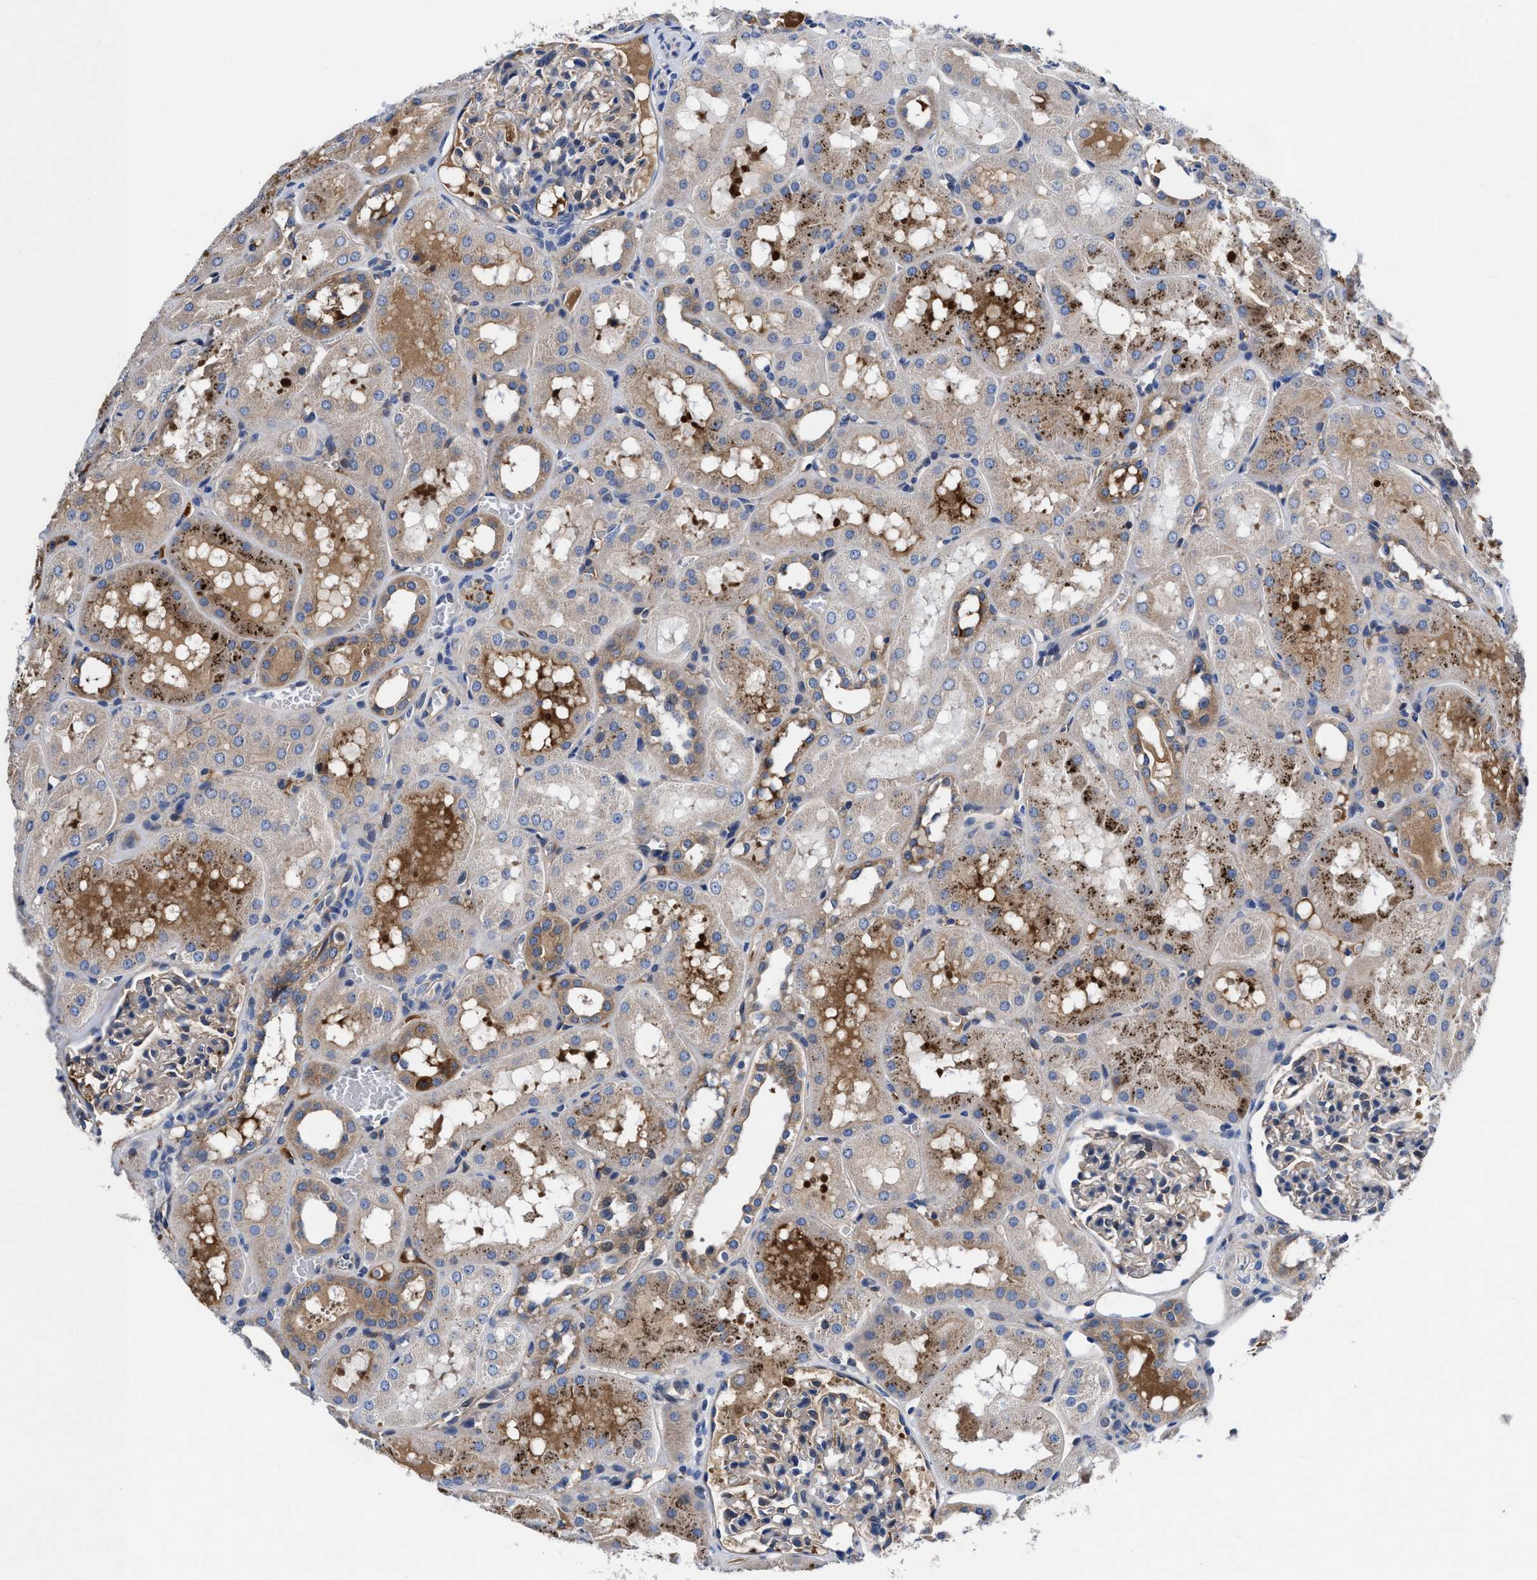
{"staining": {"intensity": "weak", "quantity": "<25%", "location": "cytoplasmic/membranous"}, "tissue": "kidney", "cell_type": "Cells in glomeruli", "image_type": "normal", "snomed": [{"axis": "morphology", "description": "Normal tissue, NOS"}, {"axis": "topography", "description": "Kidney"}, {"axis": "topography", "description": "Urinary bladder"}], "caption": "This is an immunohistochemistry micrograph of unremarkable human kidney. There is no staining in cells in glomeruli.", "gene": "DHRS13", "patient": {"sex": "male", "age": 16}}